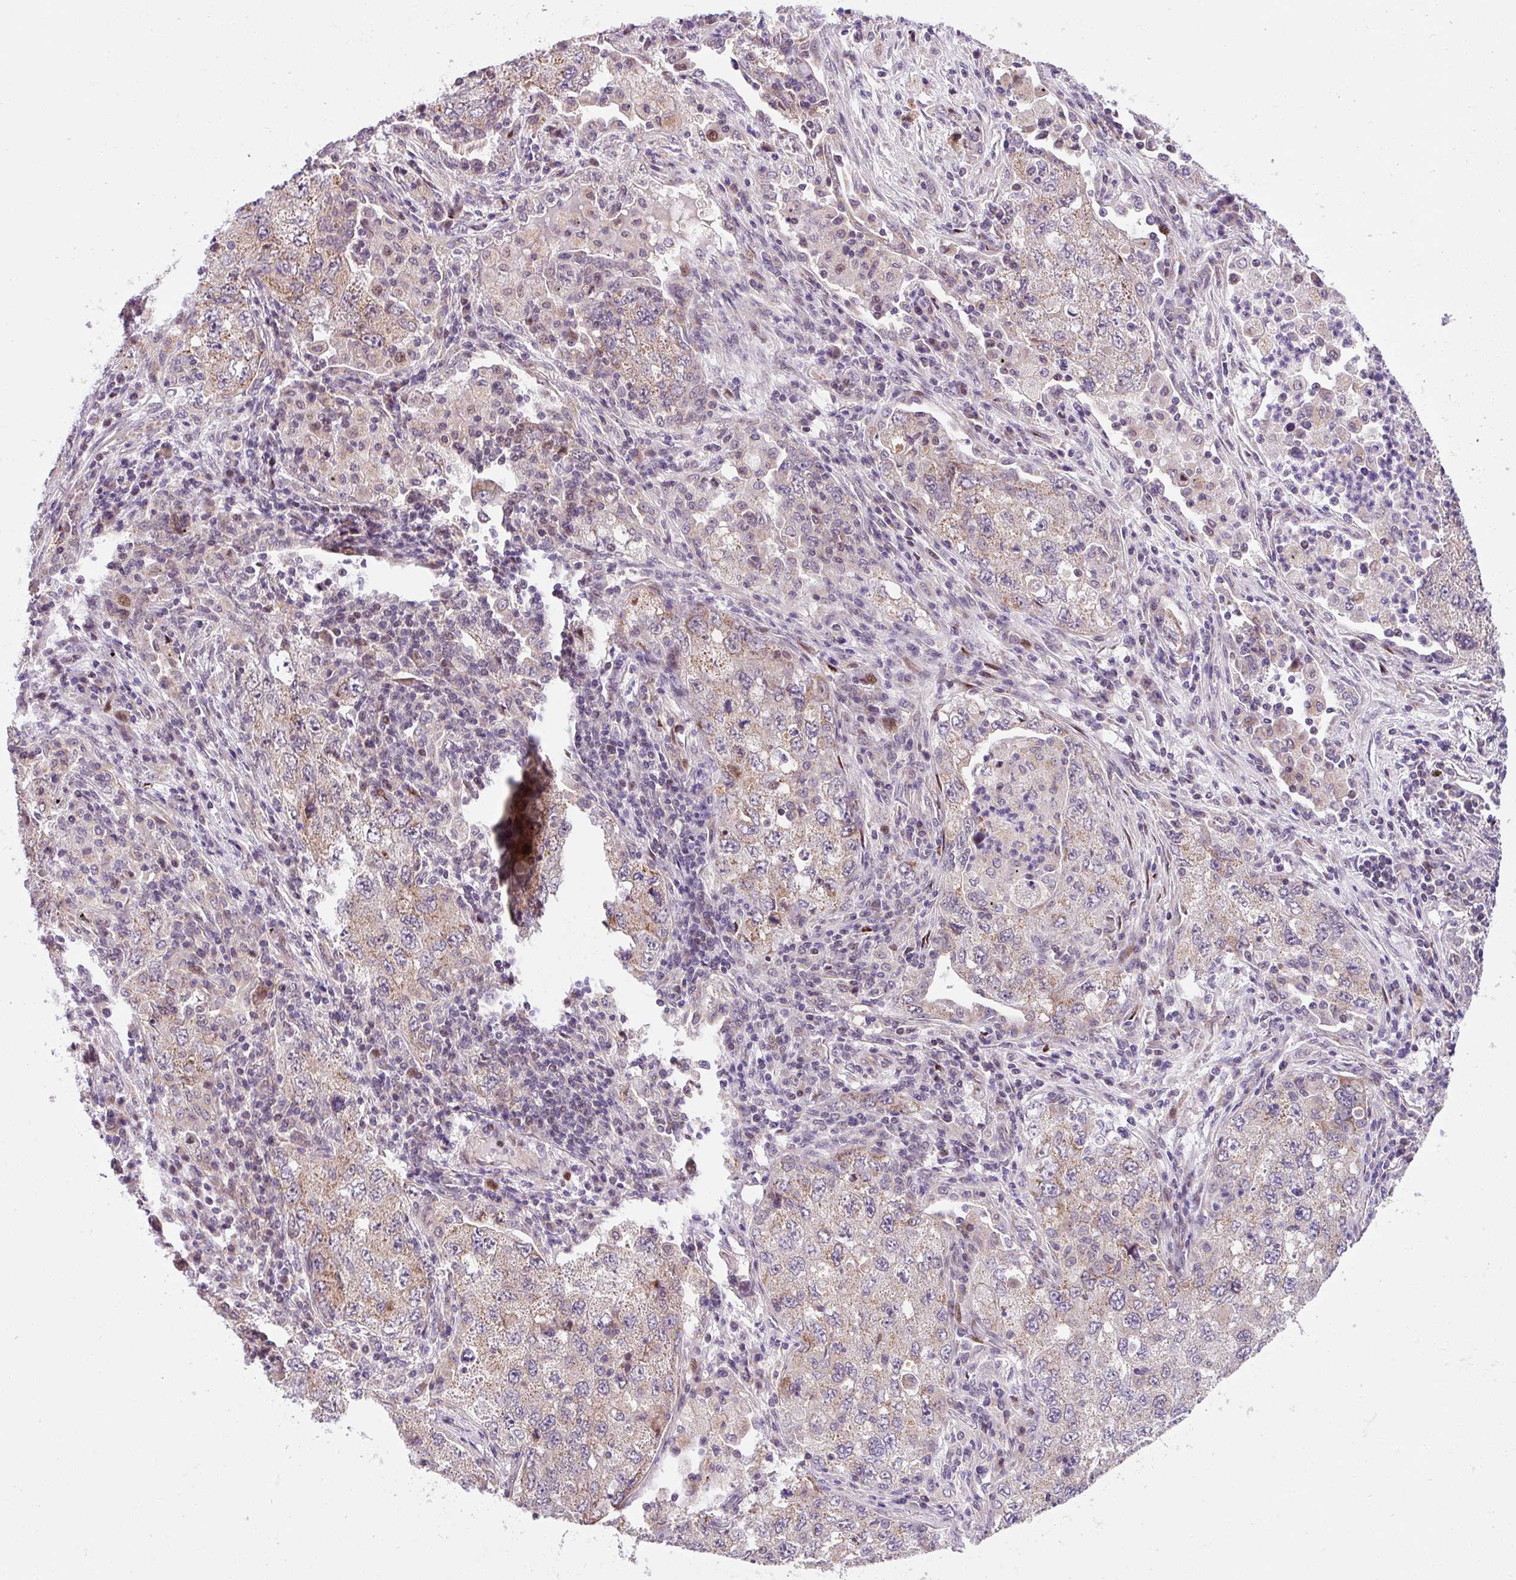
{"staining": {"intensity": "weak", "quantity": "25%-75%", "location": "cytoplasmic/membranous"}, "tissue": "lung cancer", "cell_type": "Tumor cells", "image_type": "cancer", "snomed": [{"axis": "morphology", "description": "Adenocarcinoma, NOS"}, {"axis": "topography", "description": "Lung"}], "caption": "Lung cancer (adenocarcinoma) stained with DAB (3,3'-diaminobenzidine) IHC exhibits low levels of weak cytoplasmic/membranous positivity in about 25%-75% of tumor cells.", "gene": "SARS2", "patient": {"sex": "female", "age": 57}}